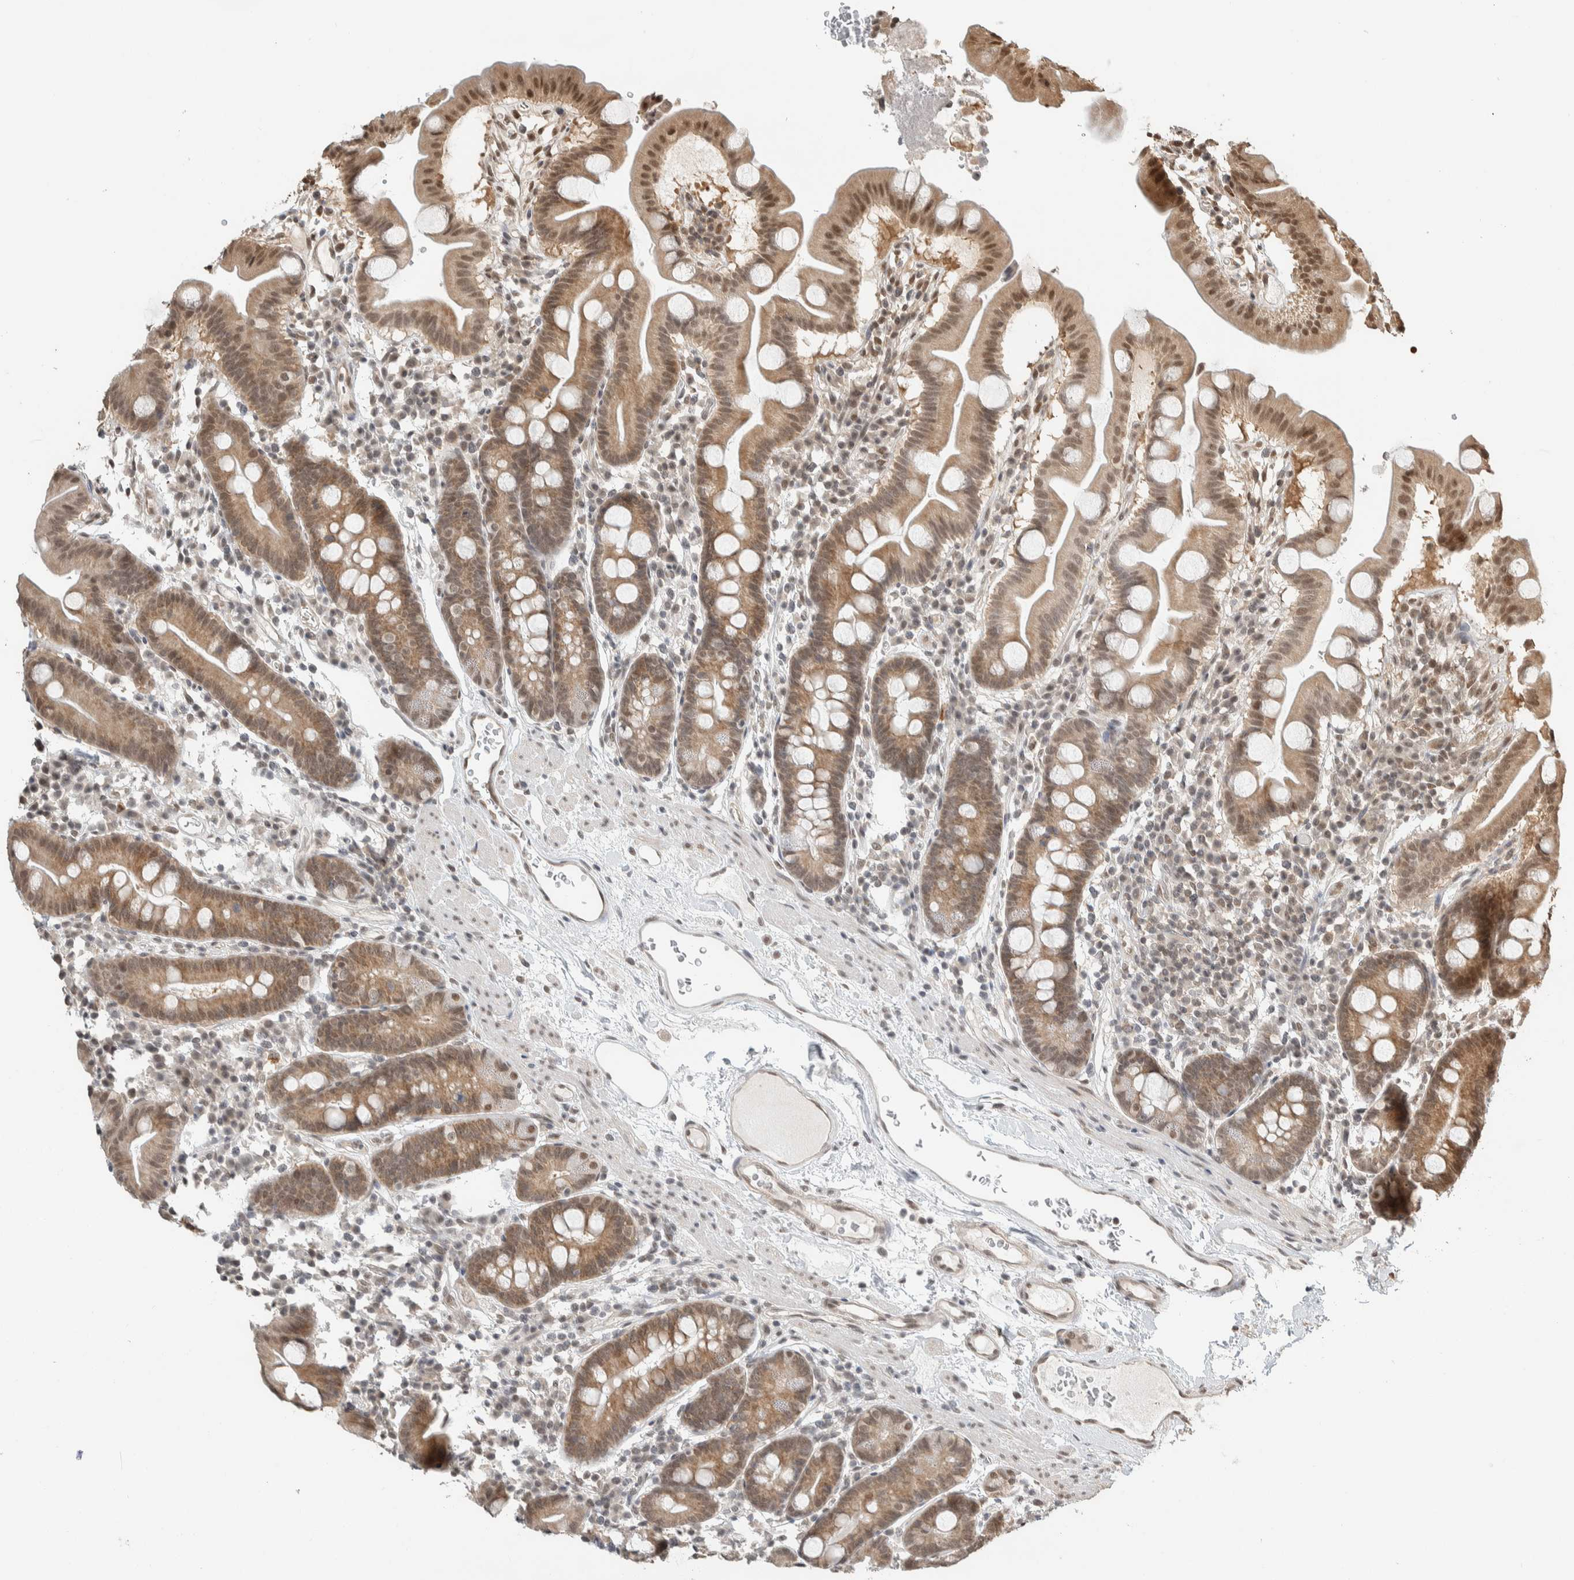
{"staining": {"intensity": "moderate", "quantity": "25%-75%", "location": "cytoplasmic/membranous,nuclear"}, "tissue": "duodenum", "cell_type": "Glandular cells", "image_type": "normal", "snomed": [{"axis": "morphology", "description": "Normal tissue, NOS"}, {"axis": "topography", "description": "Duodenum"}], "caption": "Protein staining by immunohistochemistry (IHC) exhibits moderate cytoplasmic/membranous,nuclear positivity in approximately 25%-75% of glandular cells in unremarkable duodenum.", "gene": "ZBTB2", "patient": {"sex": "male", "age": 50}}